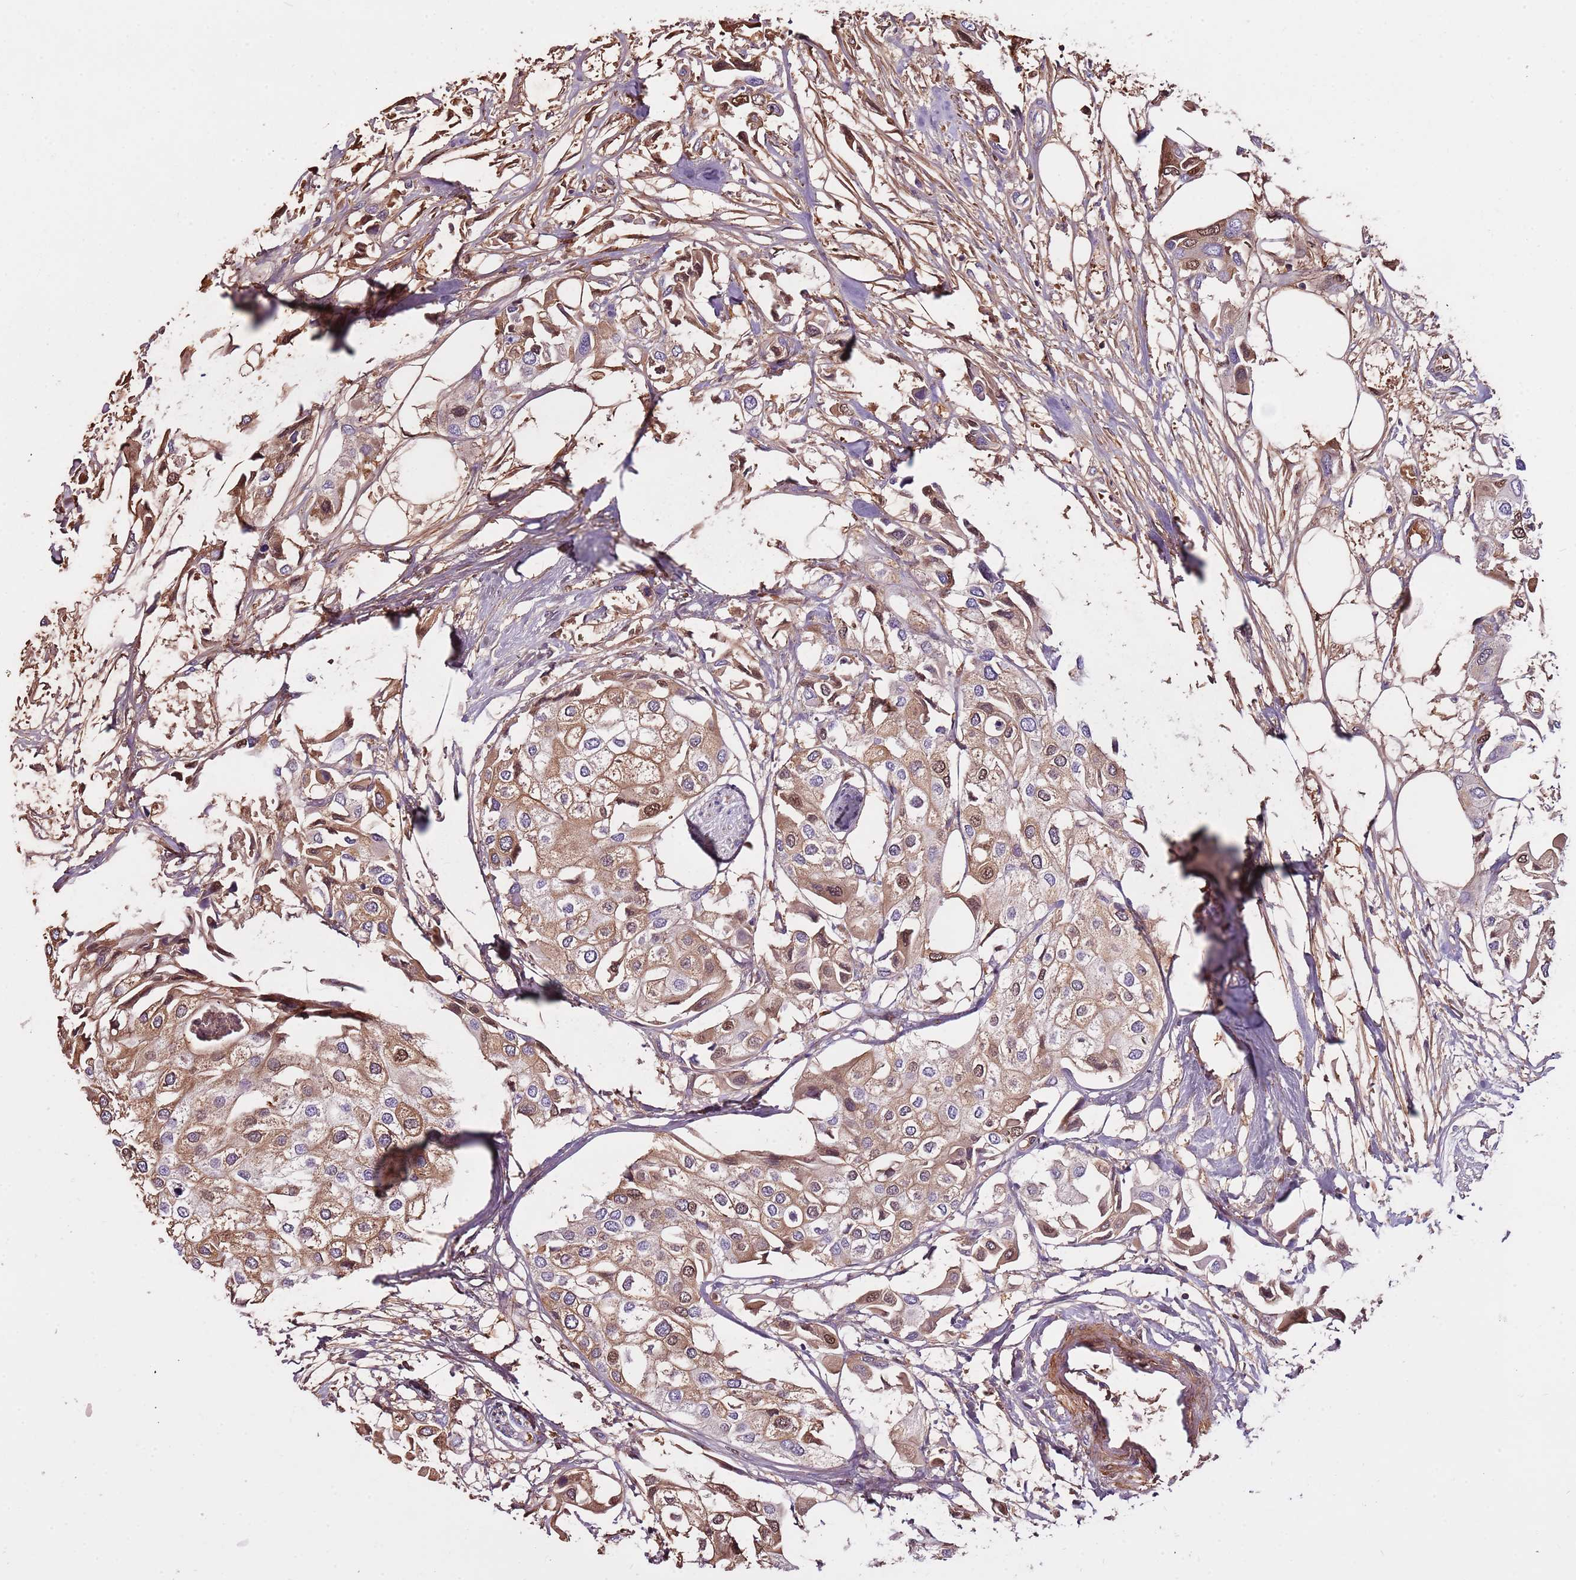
{"staining": {"intensity": "moderate", "quantity": ">75%", "location": "cytoplasmic/membranous,nuclear"}, "tissue": "urothelial cancer", "cell_type": "Tumor cells", "image_type": "cancer", "snomed": [{"axis": "morphology", "description": "Urothelial carcinoma, High grade"}, {"axis": "topography", "description": "Urinary bladder"}], "caption": "Protein staining of high-grade urothelial carcinoma tissue demonstrates moderate cytoplasmic/membranous and nuclear positivity in approximately >75% of tumor cells. The protein of interest is shown in brown color, while the nuclei are stained blue.", "gene": "DENR", "patient": {"sex": "male", "age": 64}}